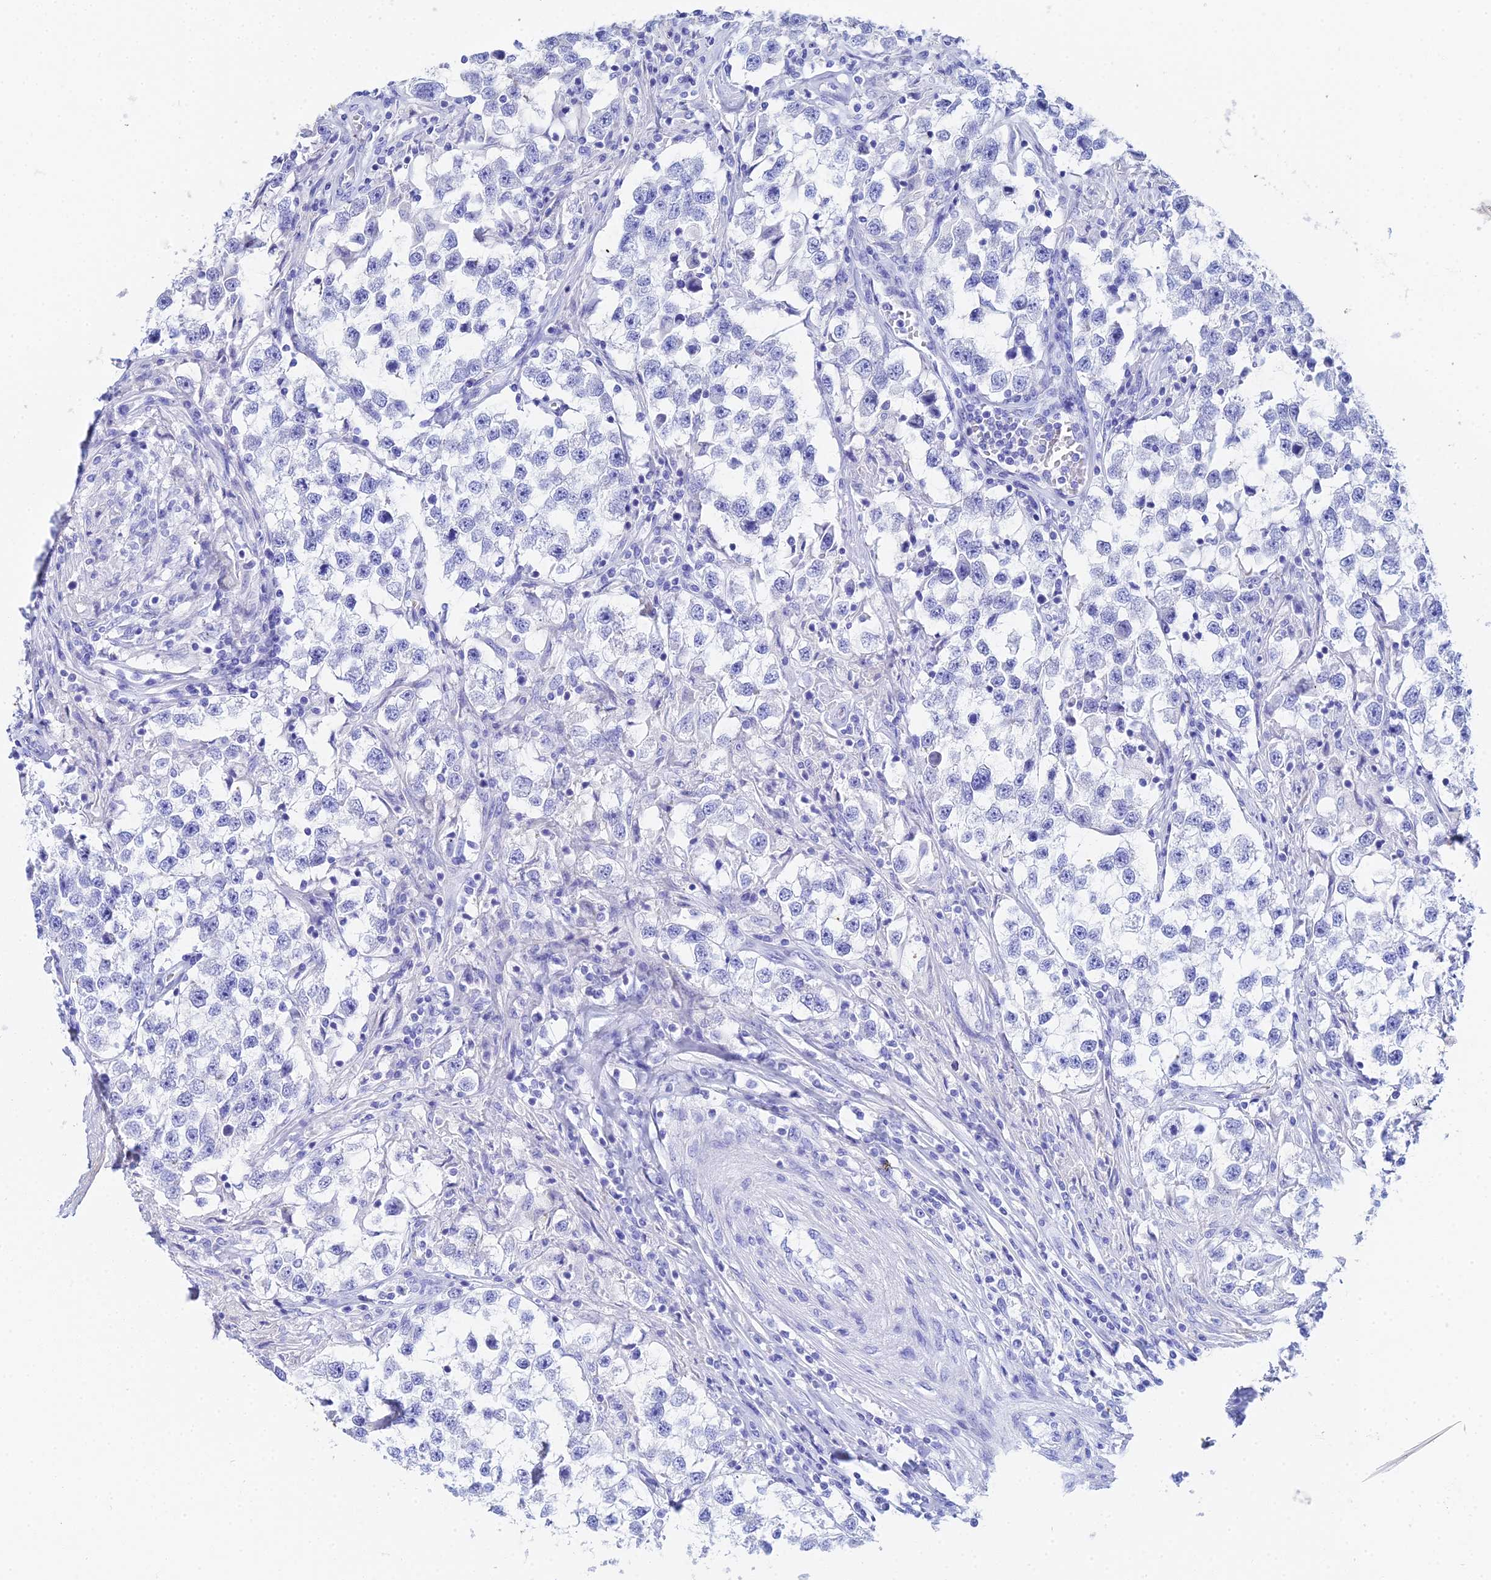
{"staining": {"intensity": "negative", "quantity": "none", "location": "none"}, "tissue": "testis cancer", "cell_type": "Tumor cells", "image_type": "cancer", "snomed": [{"axis": "morphology", "description": "Seminoma, NOS"}, {"axis": "topography", "description": "Testis"}], "caption": "Immunohistochemistry image of human testis cancer (seminoma) stained for a protein (brown), which reveals no positivity in tumor cells. (Stains: DAB (3,3'-diaminobenzidine) immunohistochemistry (IHC) with hematoxylin counter stain, Microscopy: brightfield microscopy at high magnification).", "gene": "CELA3A", "patient": {"sex": "male", "age": 46}}